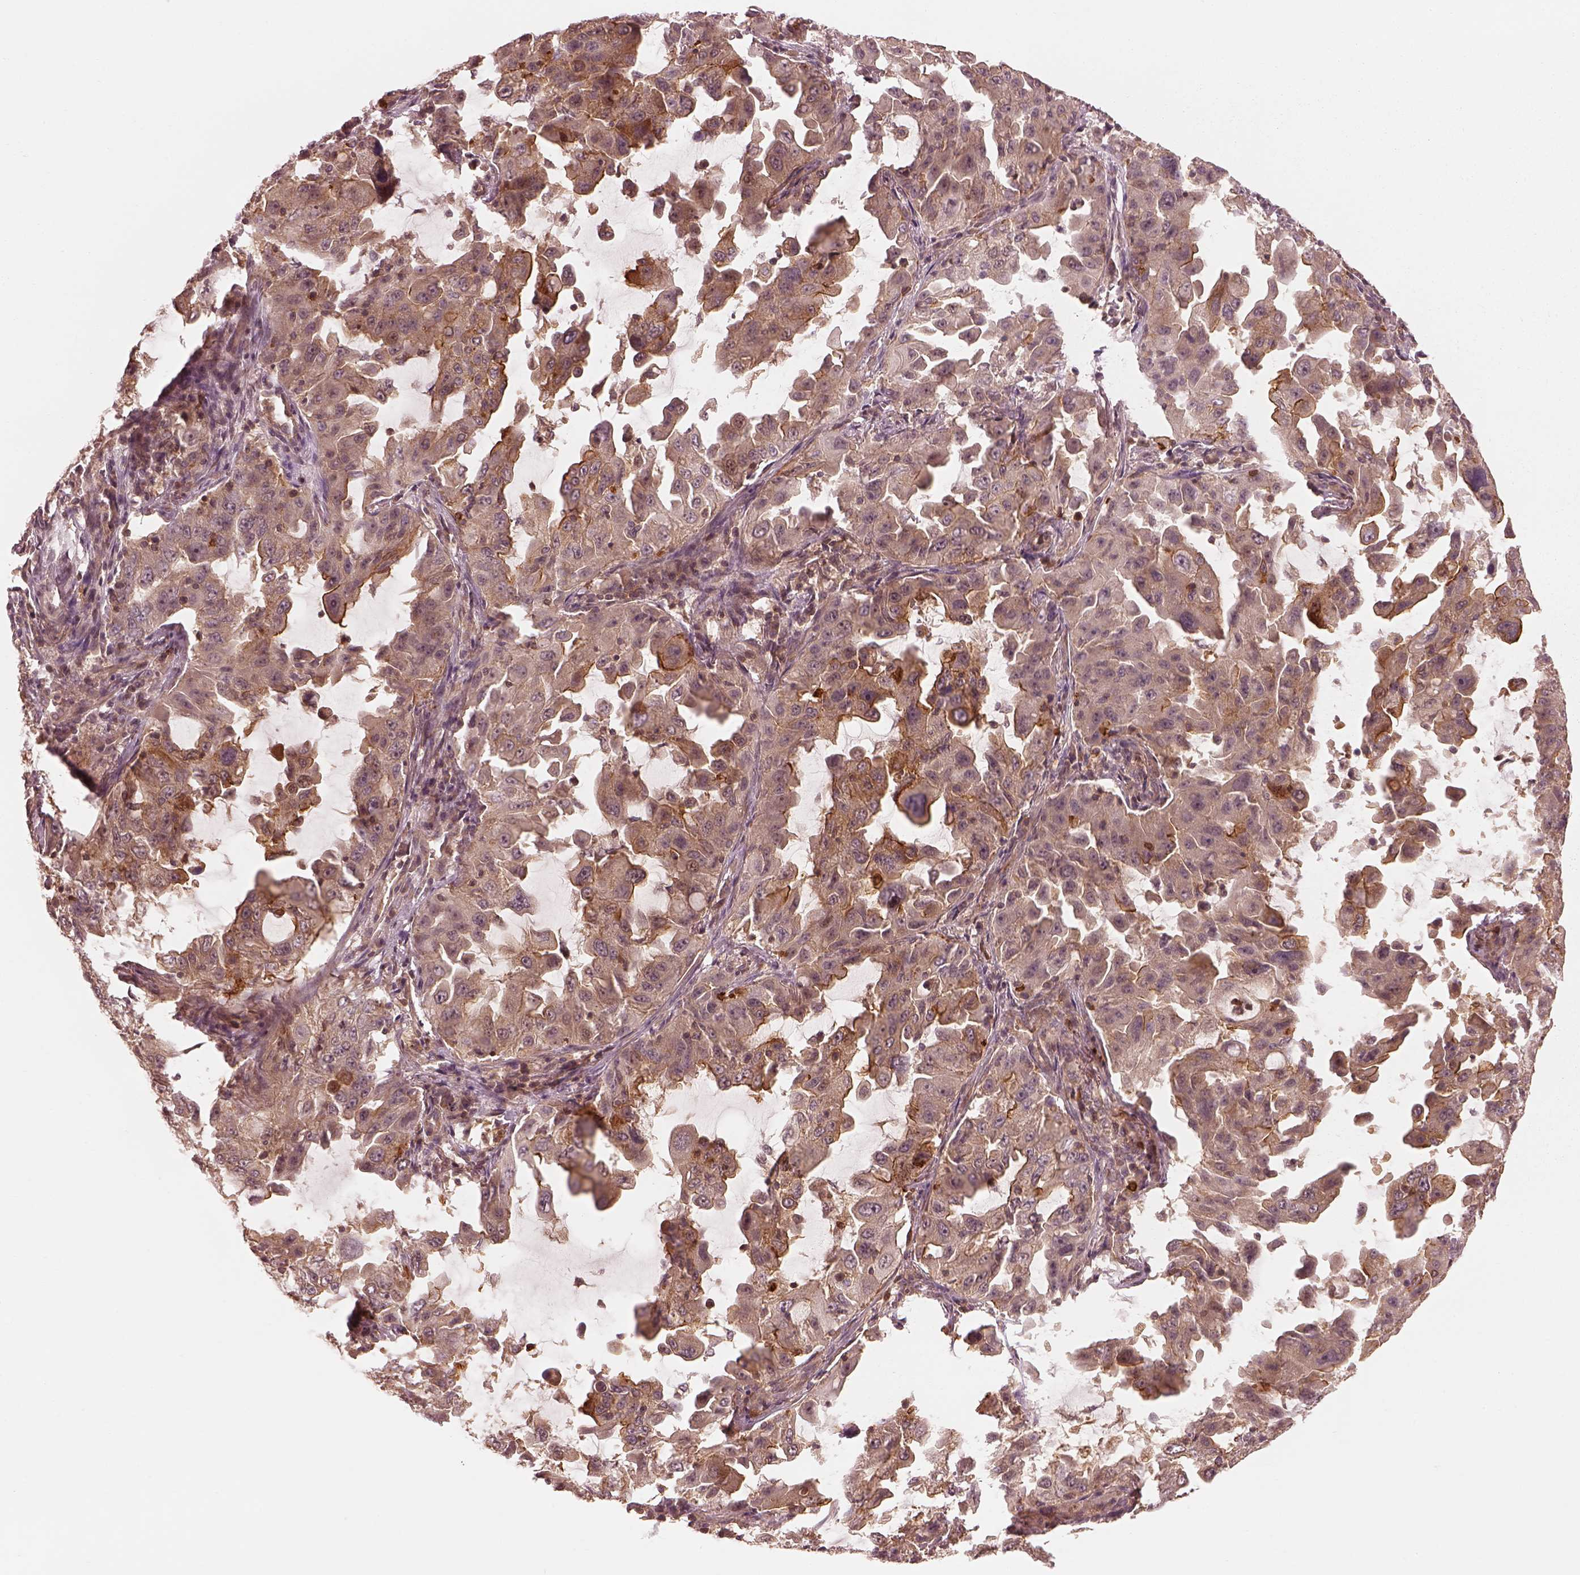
{"staining": {"intensity": "strong", "quantity": "<25%", "location": "cytoplasmic/membranous"}, "tissue": "lung cancer", "cell_type": "Tumor cells", "image_type": "cancer", "snomed": [{"axis": "morphology", "description": "Adenocarcinoma, NOS"}, {"axis": "topography", "description": "Lung"}], "caption": "Immunohistochemical staining of human lung adenocarcinoma demonstrates strong cytoplasmic/membranous protein staining in approximately <25% of tumor cells. The staining is performed using DAB (3,3'-diaminobenzidine) brown chromogen to label protein expression. The nuclei are counter-stained blue using hematoxylin.", "gene": "FAM107B", "patient": {"sex": "female", "age": 61}}